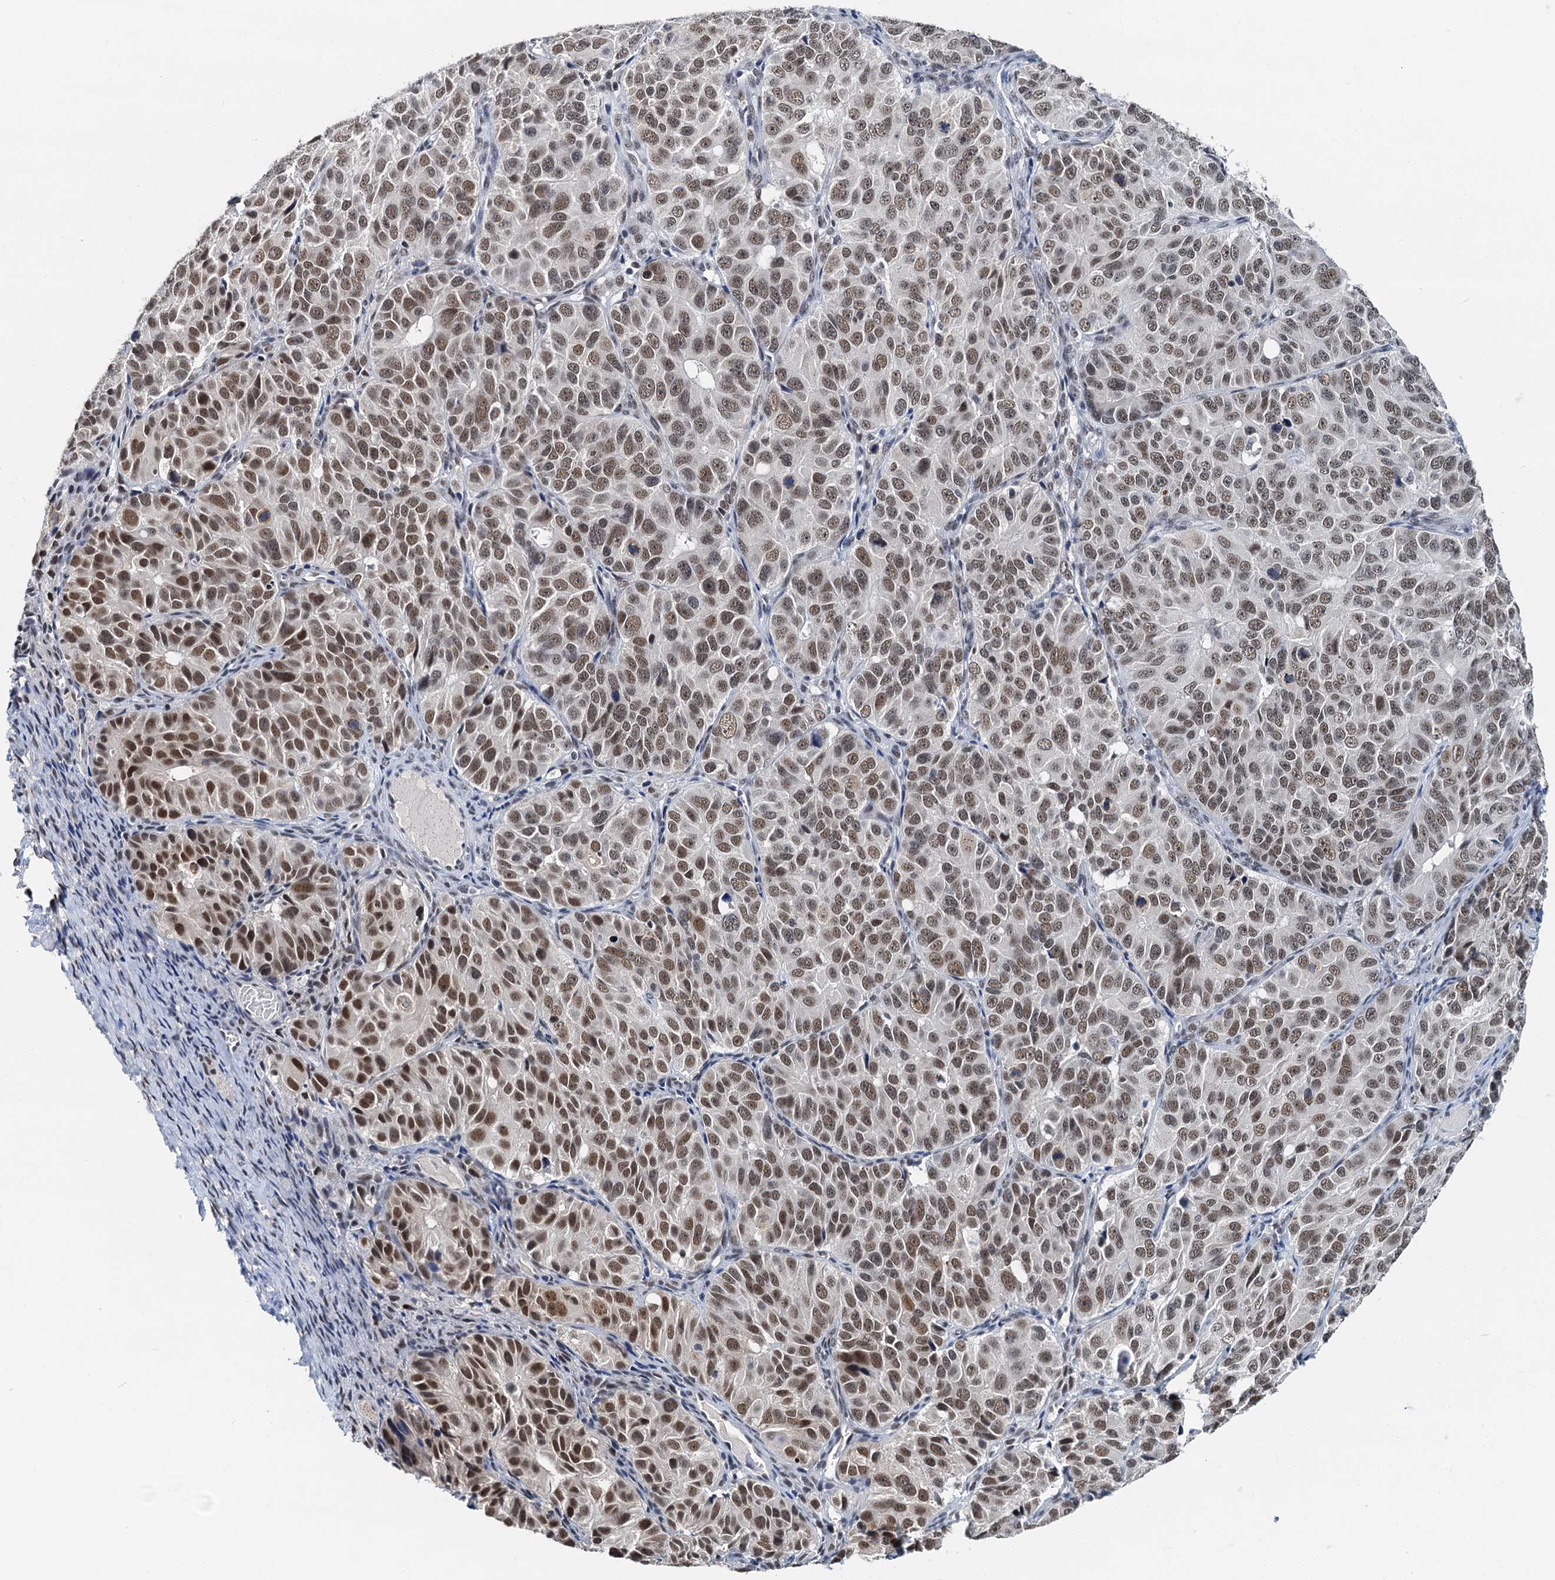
{"staining": {"intensity": "moderate", "quantity": ">75%", "location": "nuclear"}, "tissue": "ovarian cancer", "cell_type": "Tumor cells", "image_type": "cancer", "snomed": [{"axis": "morphology", "description": "Carcinoma, endometroid"}, {"axis": "topography", "description": "Ovary"}], "caption": "About >75% of tumor cells in human ovarian cancer (endometroid carcinoma) reveal moderate nuclear protein positivity as visualized by brown immunohistochemical staining.", "gene": "SNRPD1", "patient": {"sex": "female", "age": 51}}